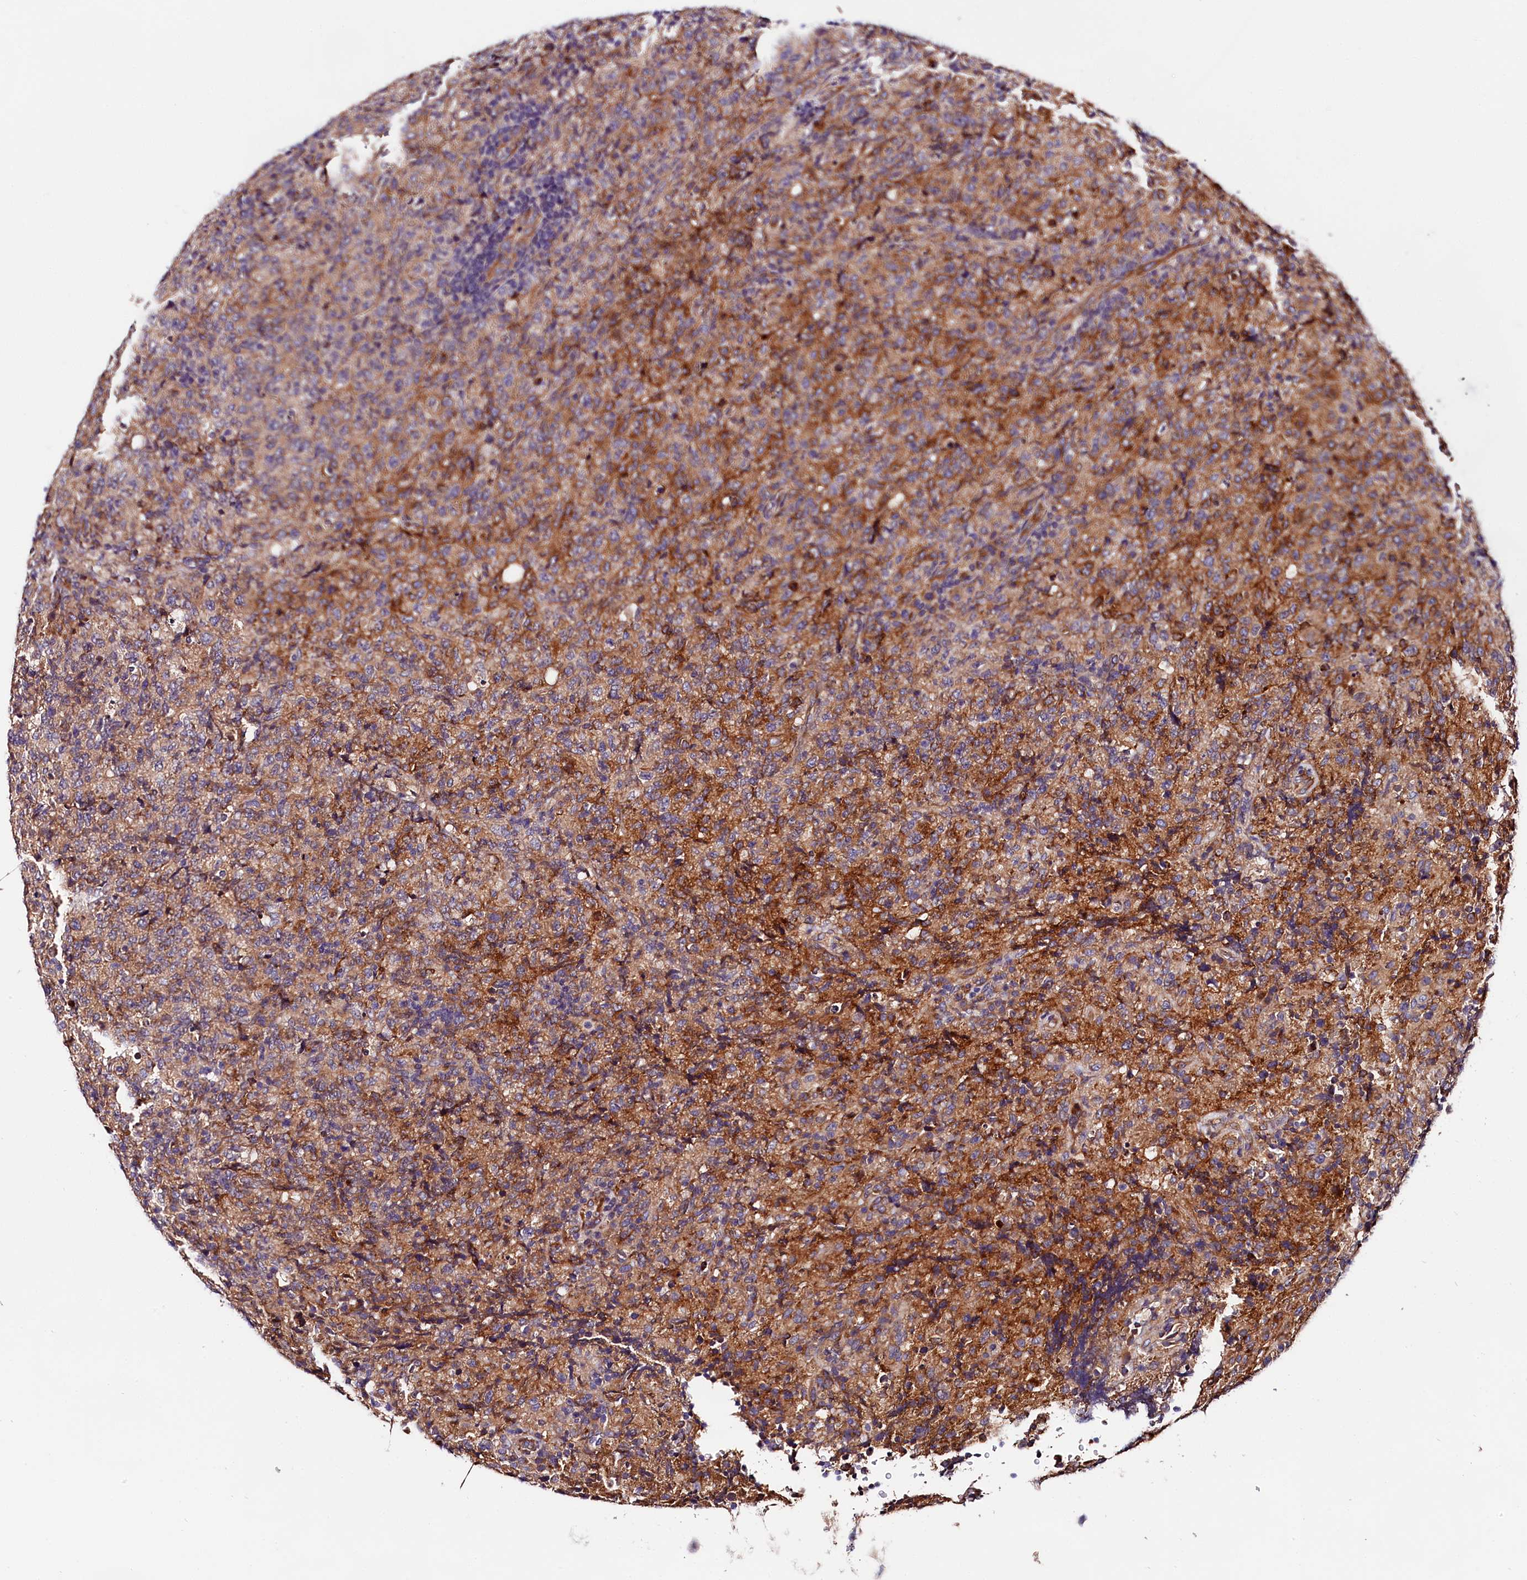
{"staining": {"intensity": "moderate", "quantity": ">75%", "location": "cytoplasmic/membranous"}, "tissue": "lymphoma", "cell_type": "Tumor cells", "image_type": "cancer", "snomed": [{"axis": "morphology", "description": "Malignant lymphoma, non-Hodgkin's type, High grade"}, {"axis": "topography", "description": "Tonsil"}], "caption": "High-power microscopy captured an immunohistochemistry (IHC) photomicrograph of lymphoma, revealing moderate cytoplasmic/membranous positivity in approximately >75% of tumor cells.", "gene": "SPG11", "patient": {"sex": "female", "age": 36}}